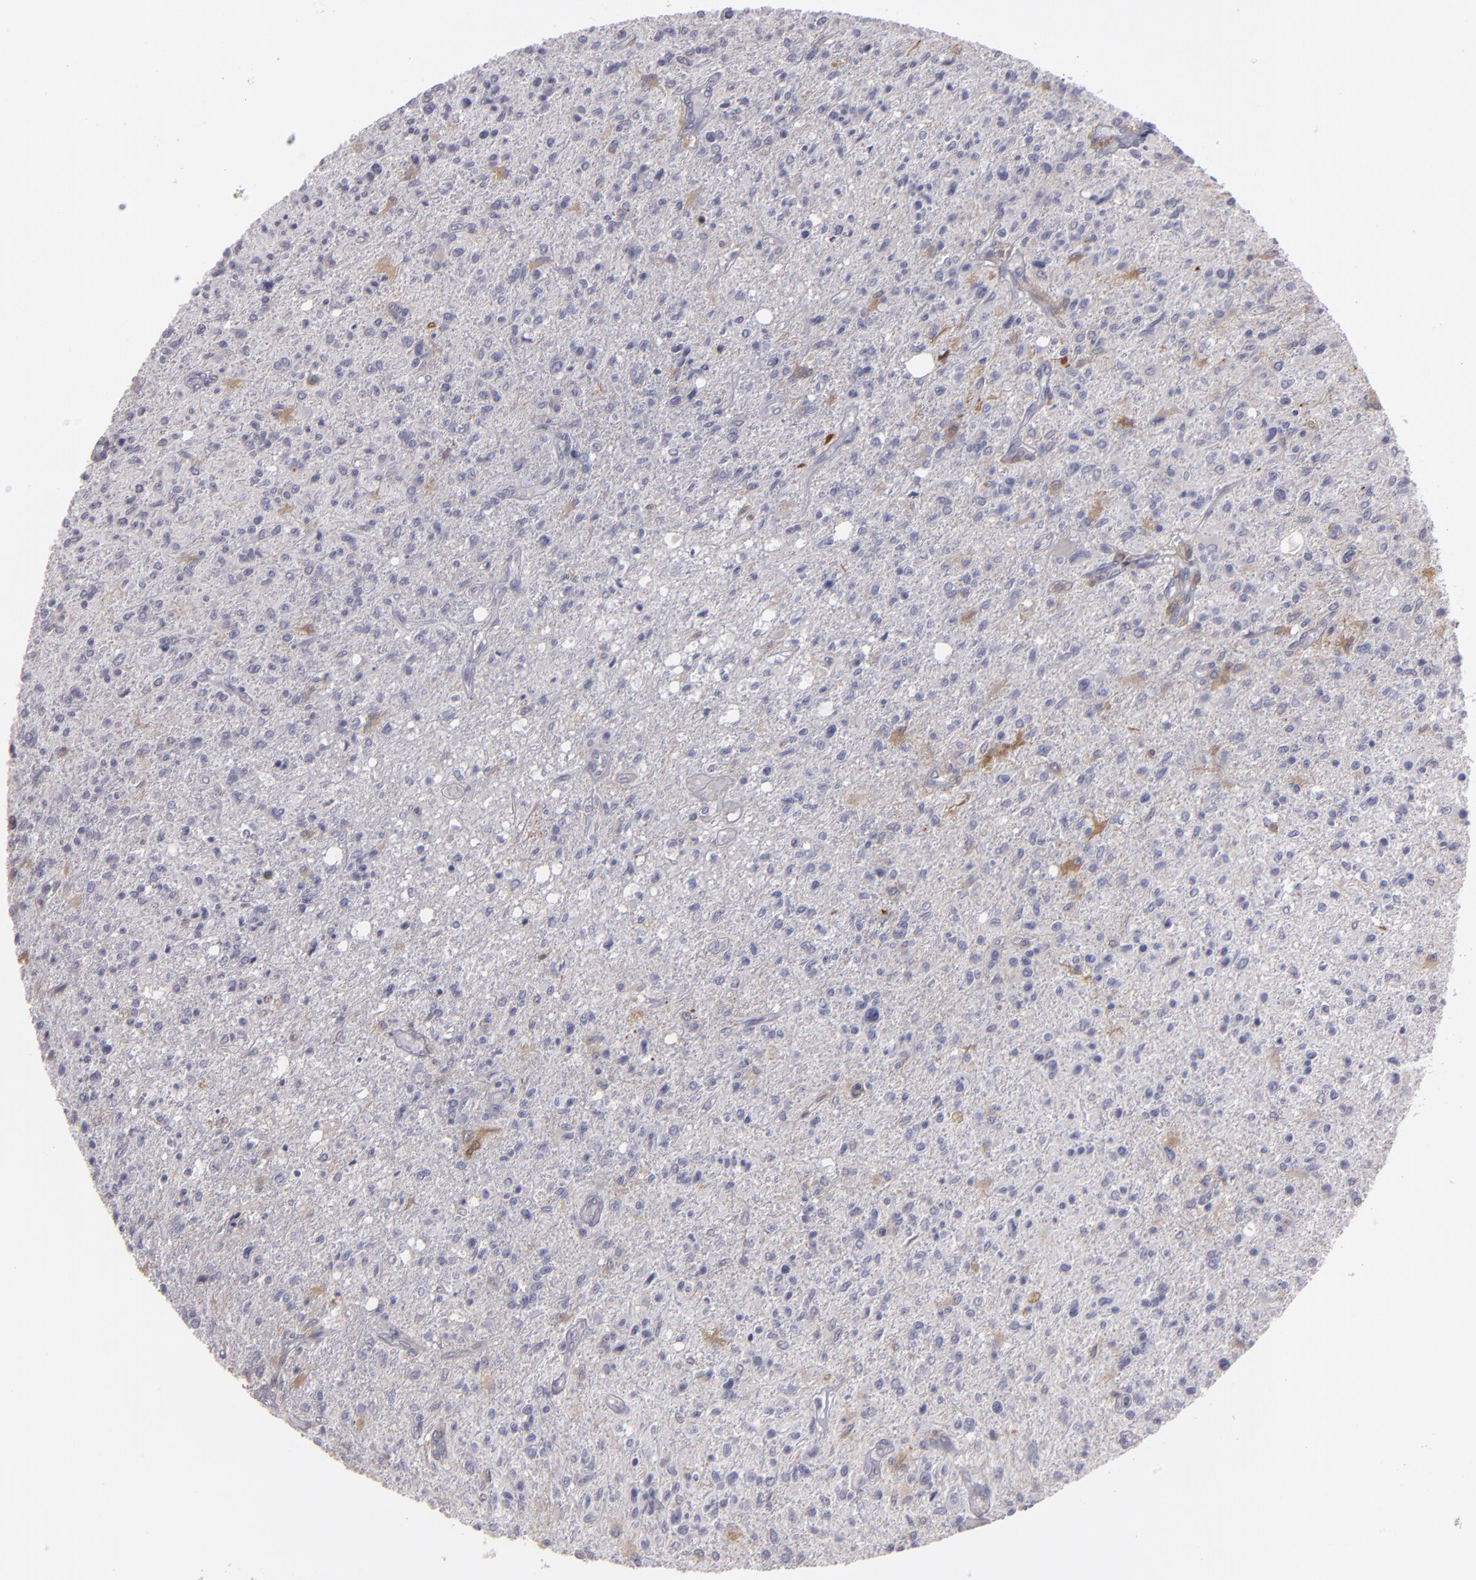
{"staining": {"intensity": "weak", "quantity": "<25%", "location": "cytoplasmic/membranous"}, "tissue": "glioma", "cell_type": "Tumor cells", "image_type": "cancer", "snomed": [{"axis": "morphology", "description": "Glioma, malignant, High grade"}, {"axis": "topography", "description": "Cerebral cortex"}], "caption": "Tumor cells are negative for protein expression in human glioma.", "gene": "SEMA3G", "patient": {"sex": "male", "age": 76}}